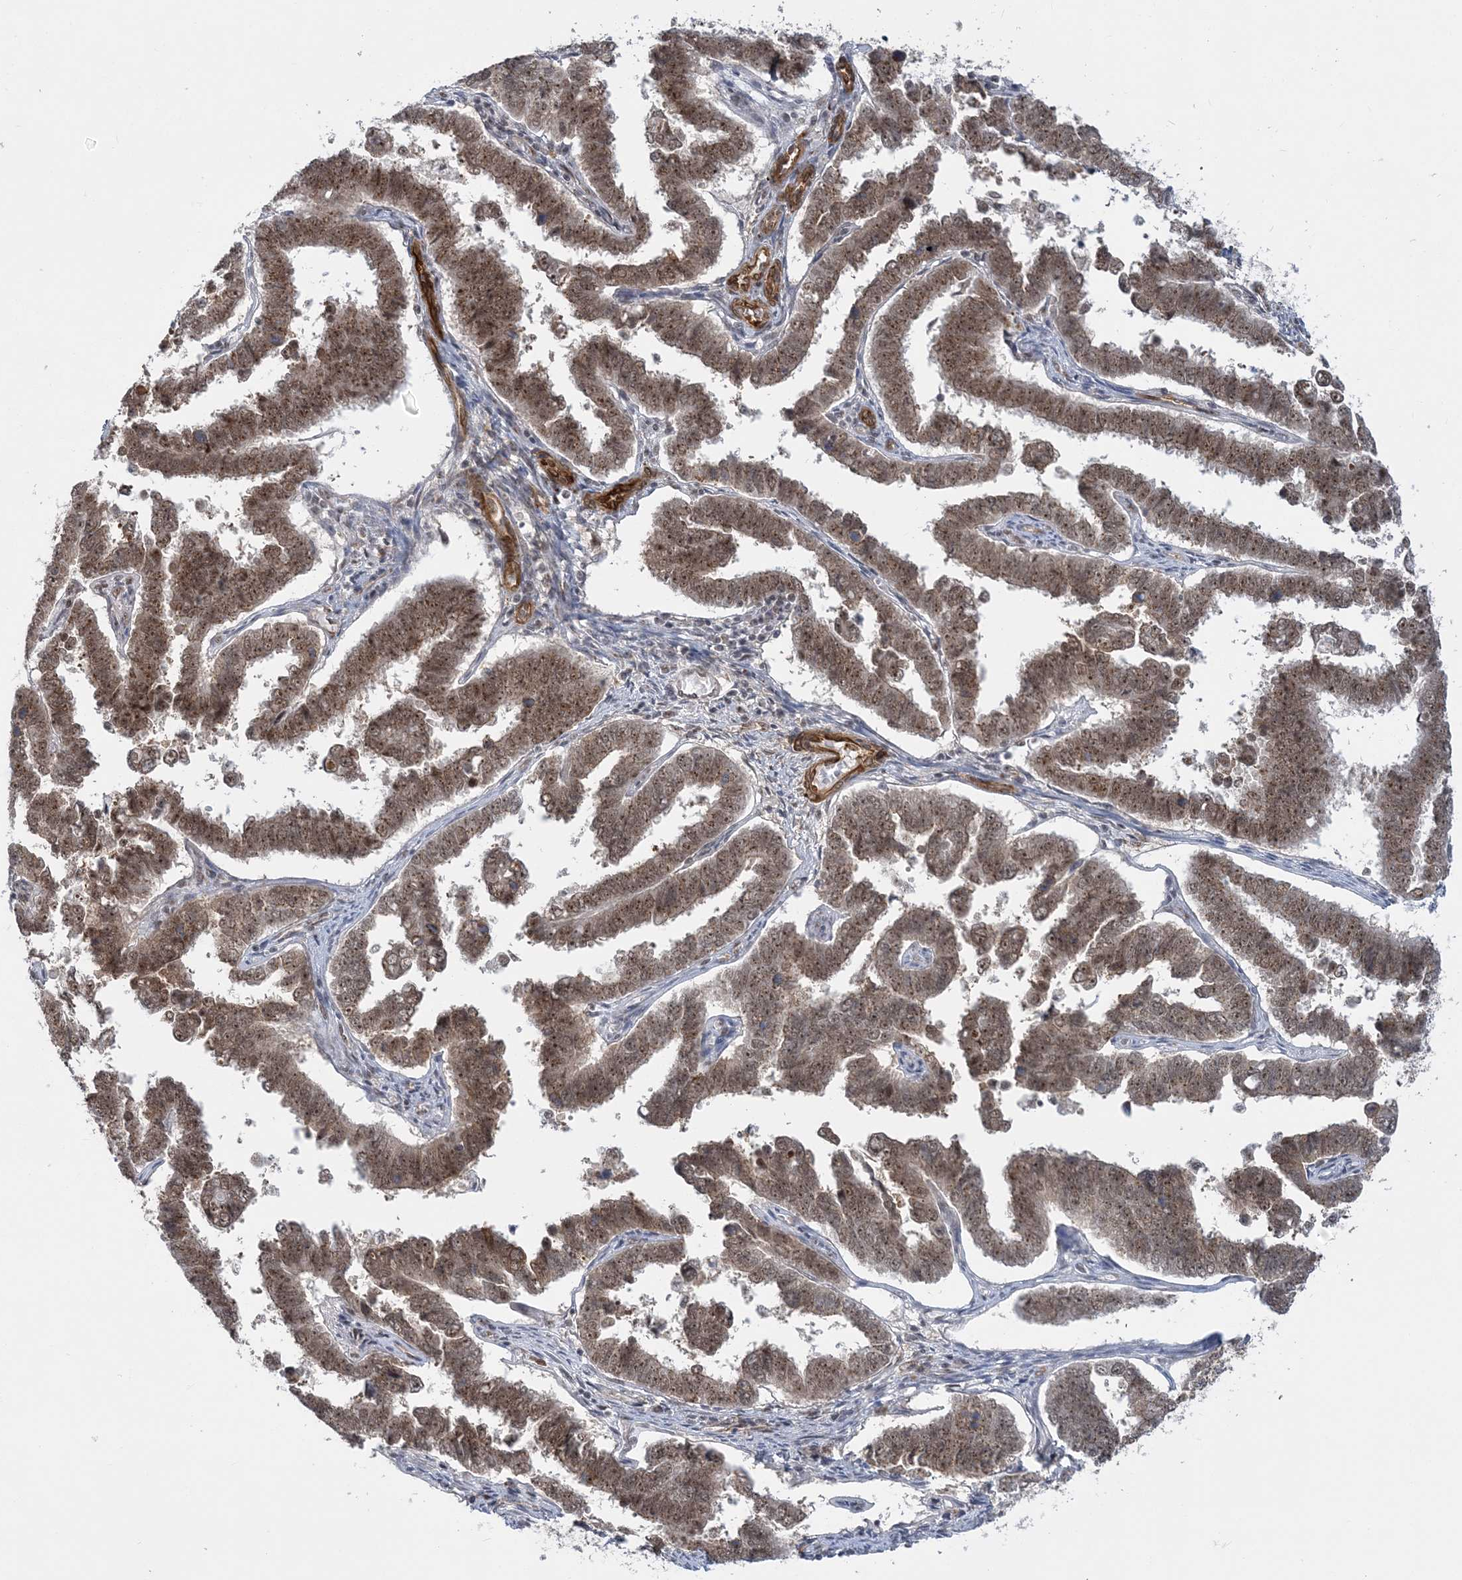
{"staining": {"intensity": "moderate", "quantity": ">75%", "location": "cytoplasmic/membranous,nuclear"}, "tissue": "endometrial cancer", "cell_type": "Tumor cells", "image_type": "cancer", "snomed": [{"axis": "morphology", "description": "Adenocarcinoma, NOS"}, {"axis": "topography", "description": "Endometrium"}], "caption": "This is an image of IHC staining of endometrial adenocarcinoma, which shows moderate positivity in the cytoplasmic/membranous and nuclear of tumor cells.", "gene": "PLRG1", "patient": {"sex": "female", "age": 75}}